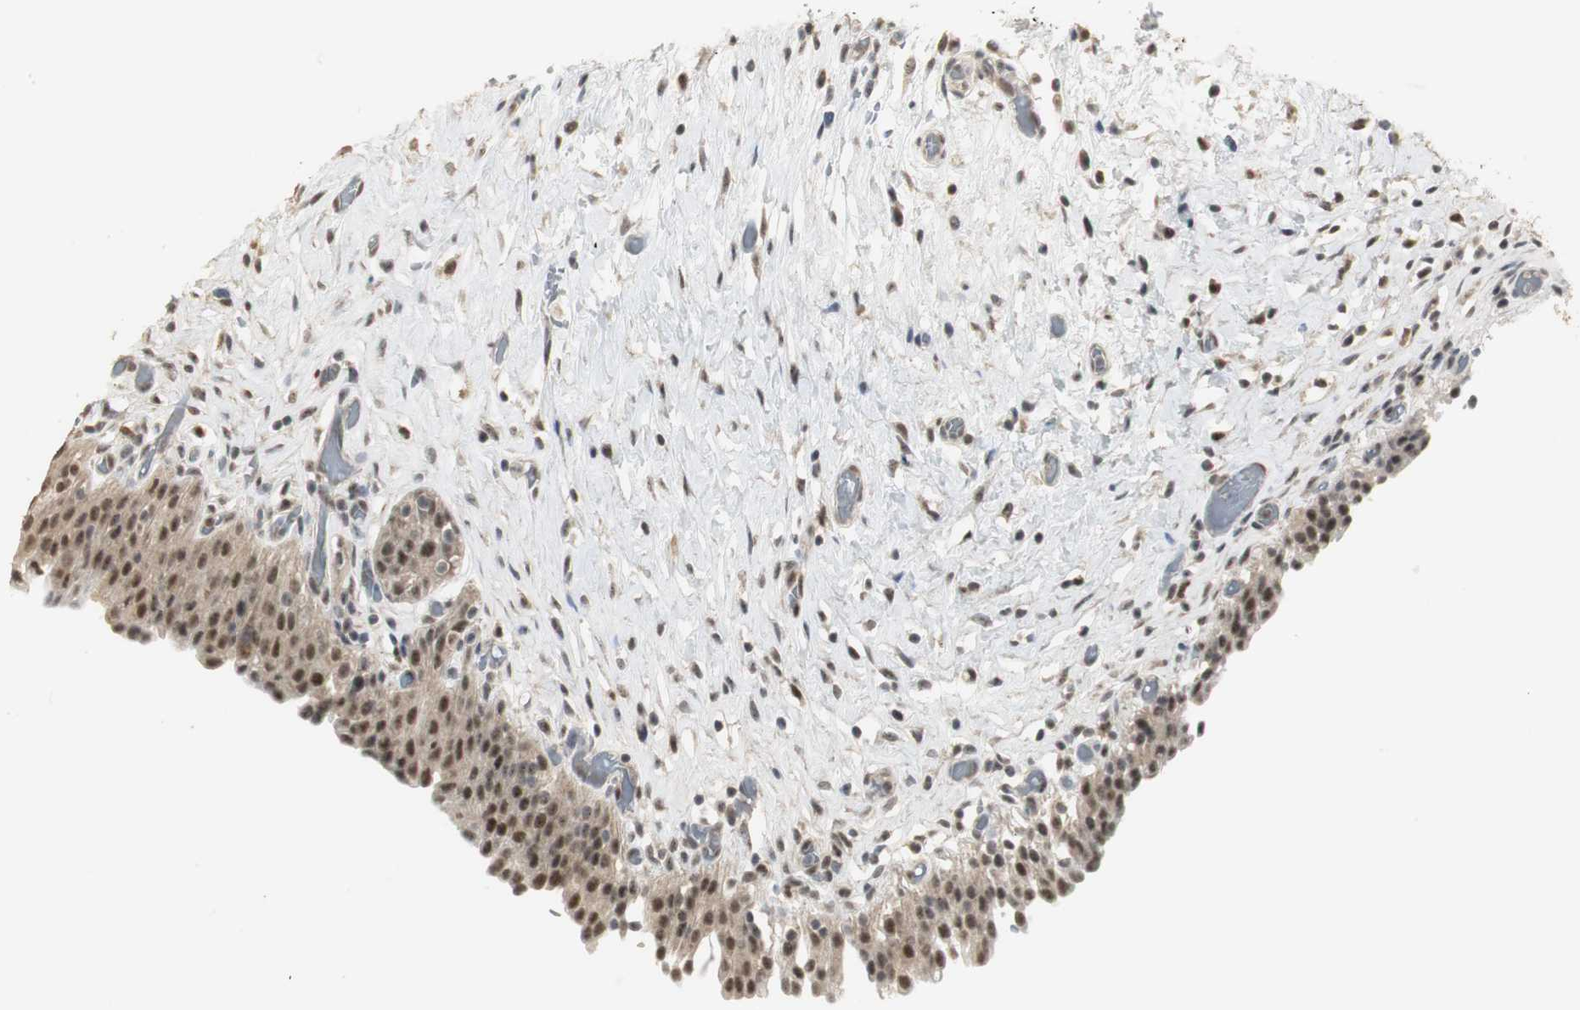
{"staining": {"intensity": "moderate", "quantity": ">75%", "location": "cytoplasmic/membranous,nuclear"}, "tissue": "urinary bladder", "cell_type": "Urothelial cells", "image_type": "normal", "snomed": [{"axis": "morphology", "description": "Normal tissue, NOS"}, {"axis": "topography", "description": "Urinary bladder"}], "caption": "A brown stain labels moderate cytoplasmic/membranous,nuclear positivity of a protein in urothelial cells of unremarkable urinary bladder. (IHC, brightfield microscopy, high magnification).", "gene": "ELOA", "patient": {"sex": "male", "age": 51}}